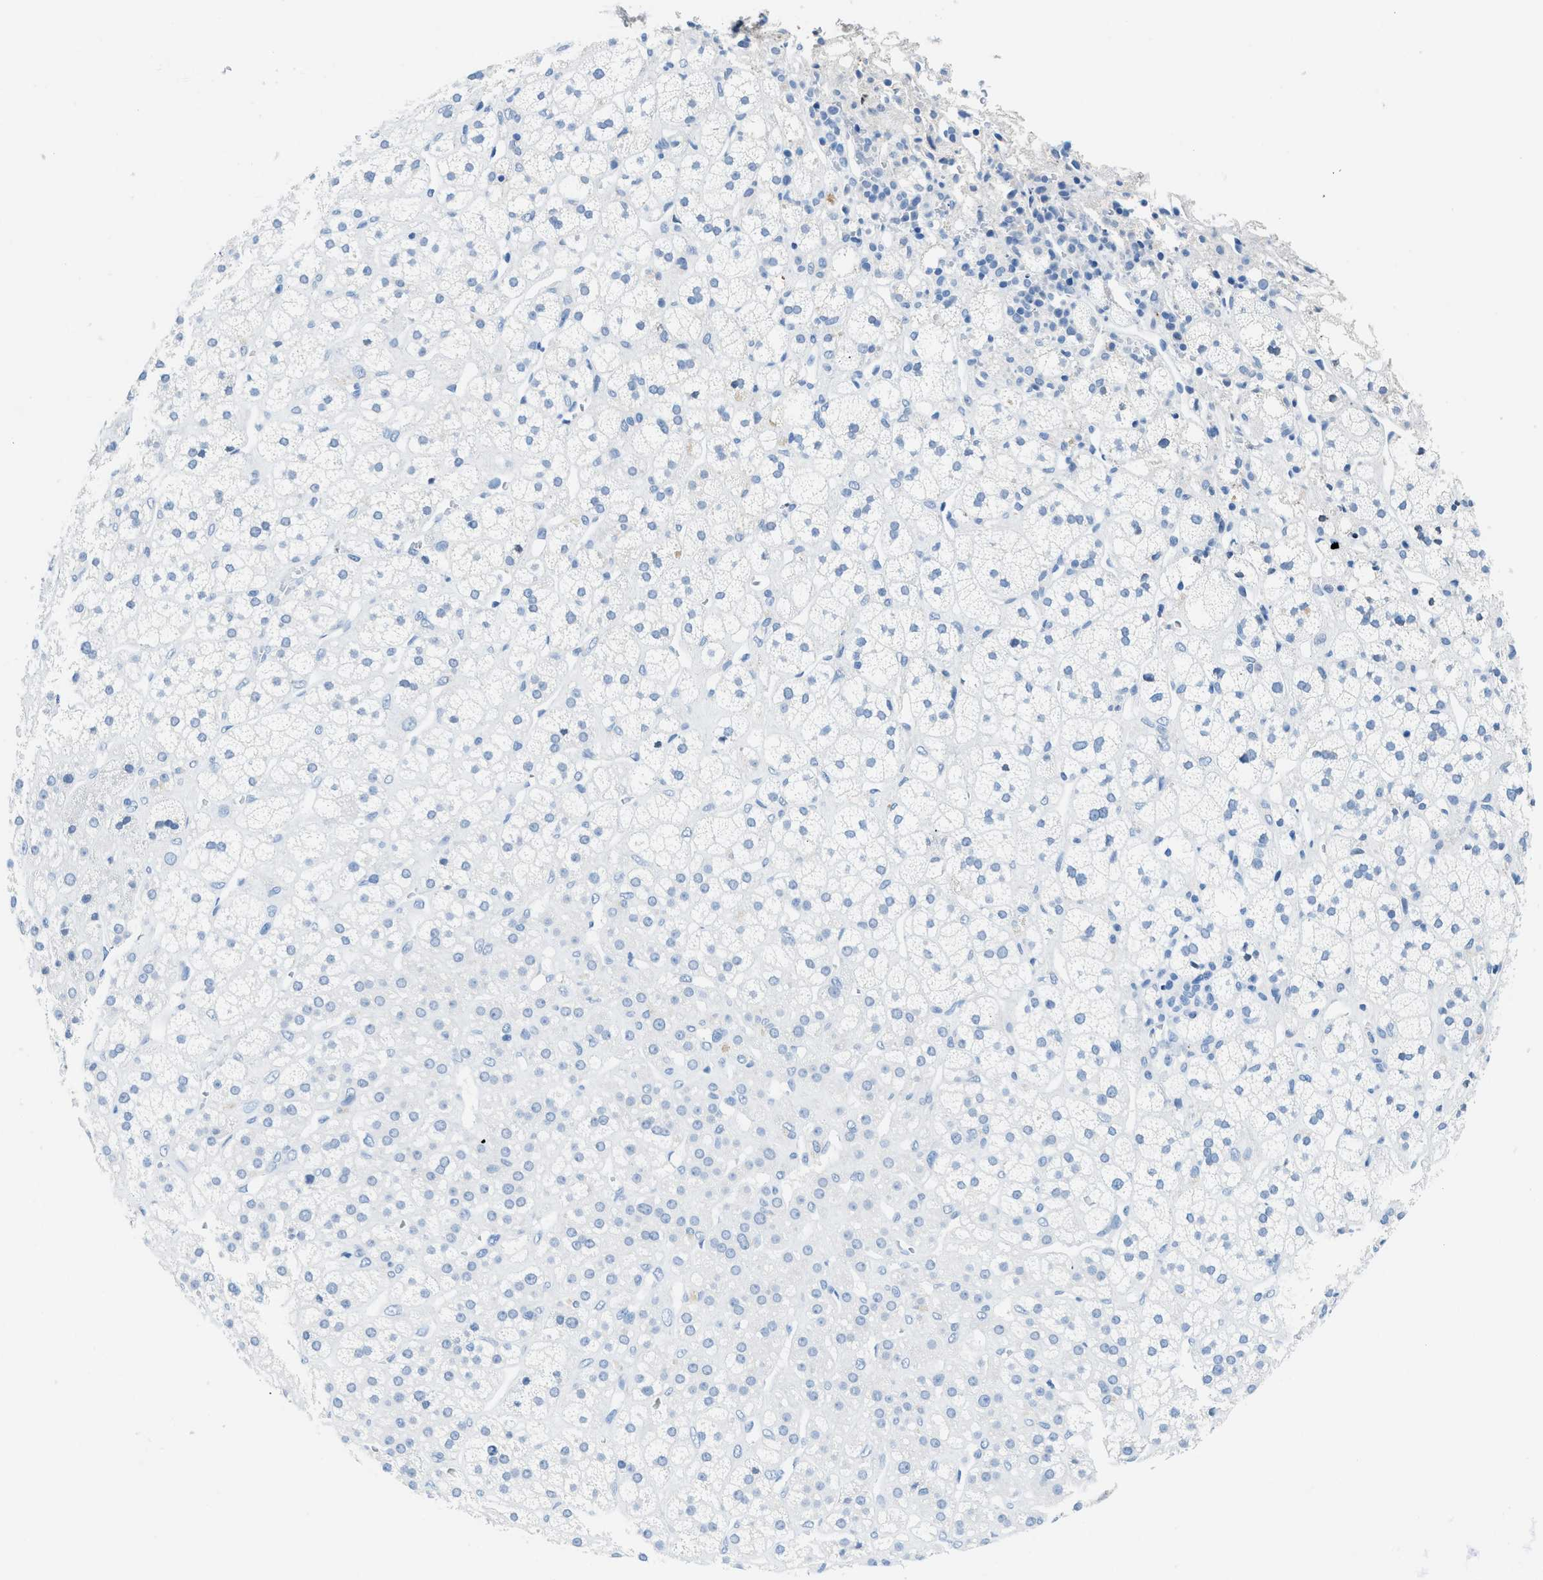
{"staining": {"intensity": "negative", "quantity": "none", "location": "none"}, "tissue": "adrenal gland", "cell_type": "Glandular cells", "image_type": "normal", "snomed": [{"axis": "morphology", "description": "Normal tissue, NOS"}, {"axis": "topography", "description": "Adrenal gland"}], "caption": "This is a micrograph of immunohistochemistry staining of benign adrenal gland, which shows no staining in glandular cells.", "gene": "MBL2", "patient": {"sex": "male", "age": 56}}